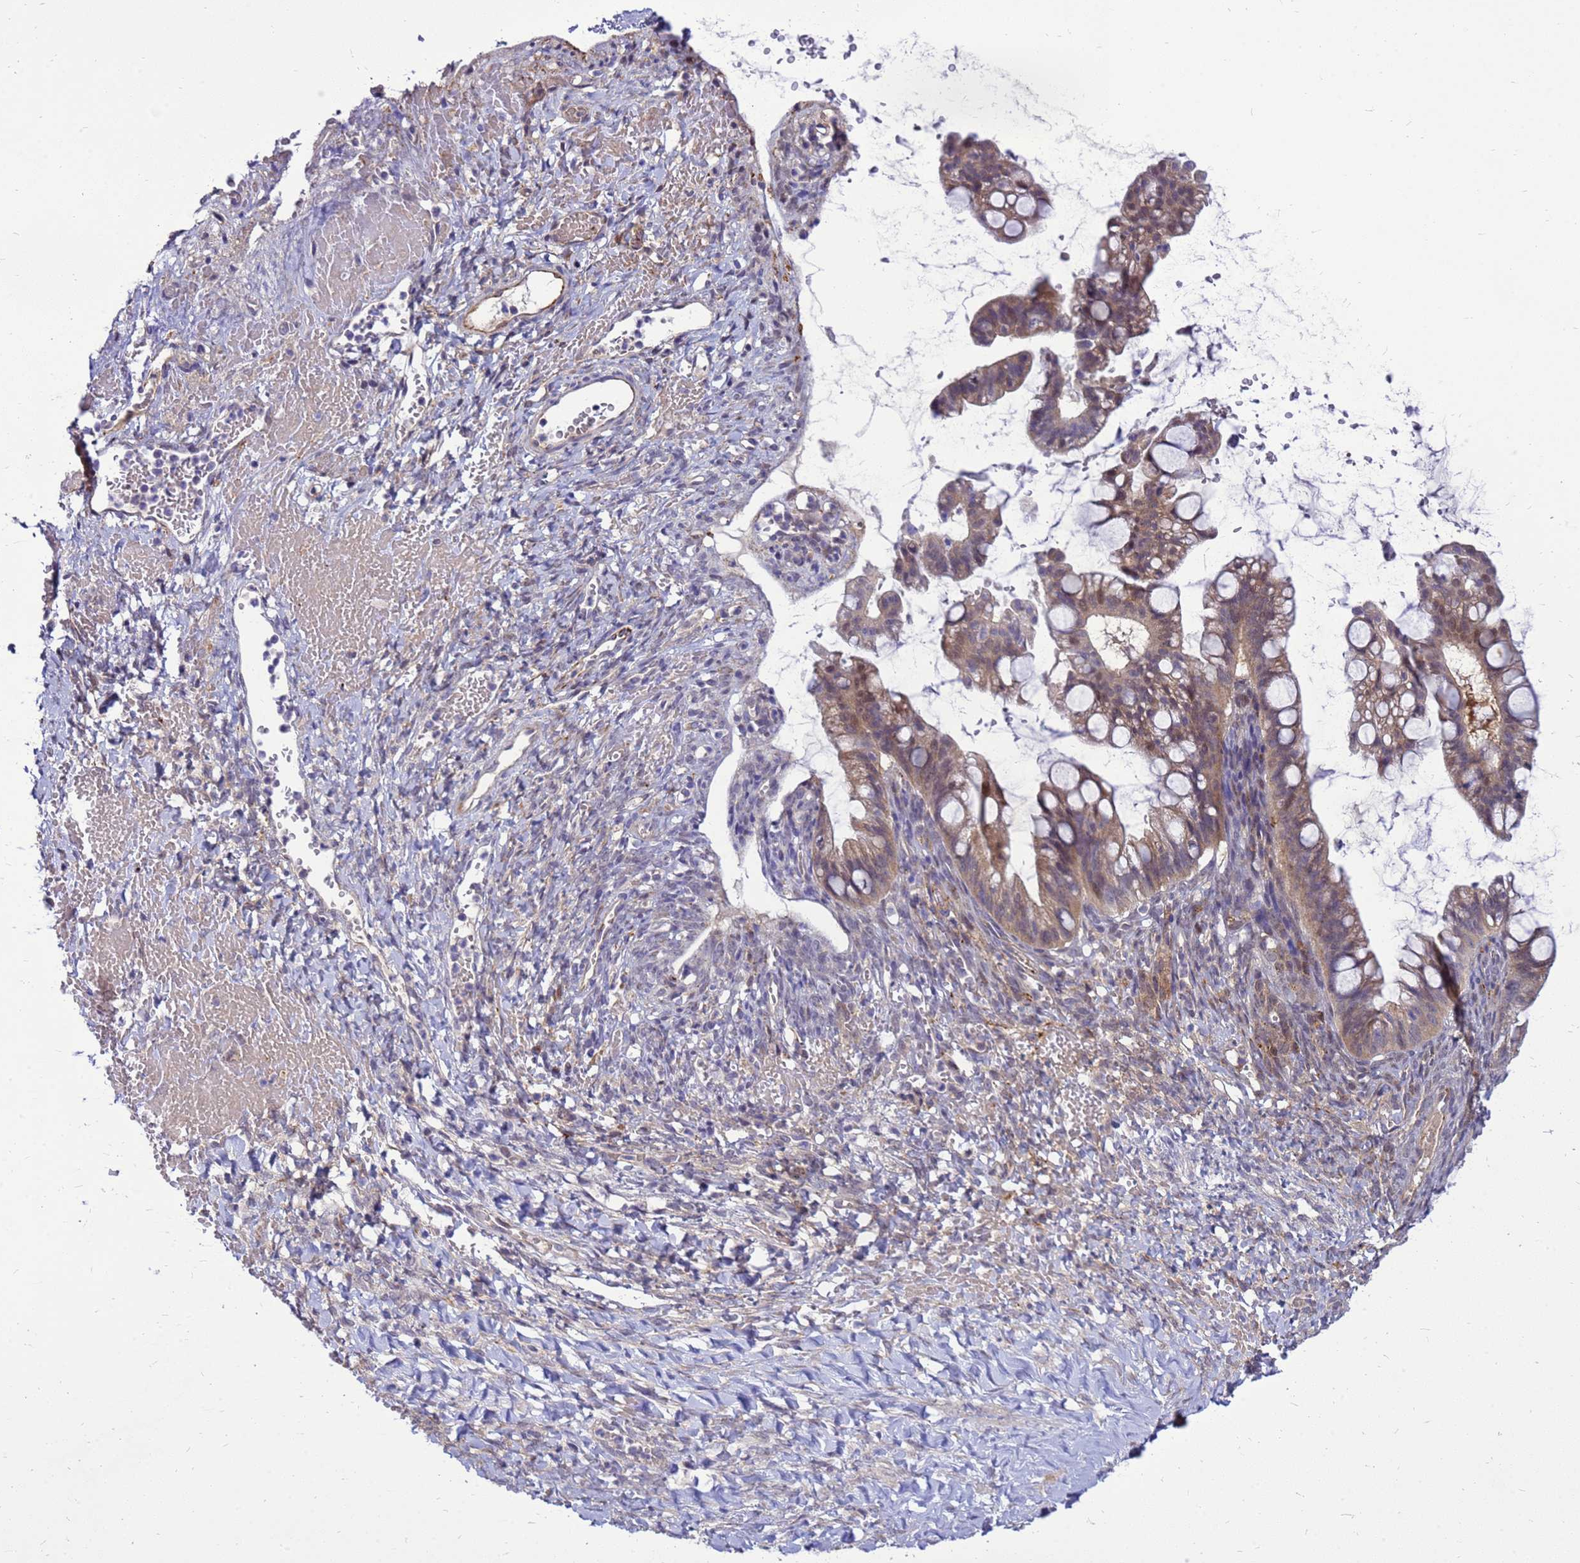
{"staining": {"intensity": "moderate", "quantity": ">75%", "location": "cytoplasmic/membranous"}, "tissue": "ovarian cancer", "cell_type": "Tumor cells", "image_type": "cancer", "snomed": [{"axis": "morphology", "description": "Cystadenocarcinoma, mucinous, NOS"}, {"axis": "topography", "description": "Ovary"}], "caption": "Tumor cells demonstrate moderate cytoplasmic/membranous positivity in about >75% of cells in ovarian mucinous cystadenocarcinoma. The staining is performed using DAB (3,3'-diaminobenzidine) brown chromogen to label protein expression. The nuclei are counter-stained blue using hematoxylin.", "gene": "ENOPH1", "patient": {"sex": "female", "age": 73}}